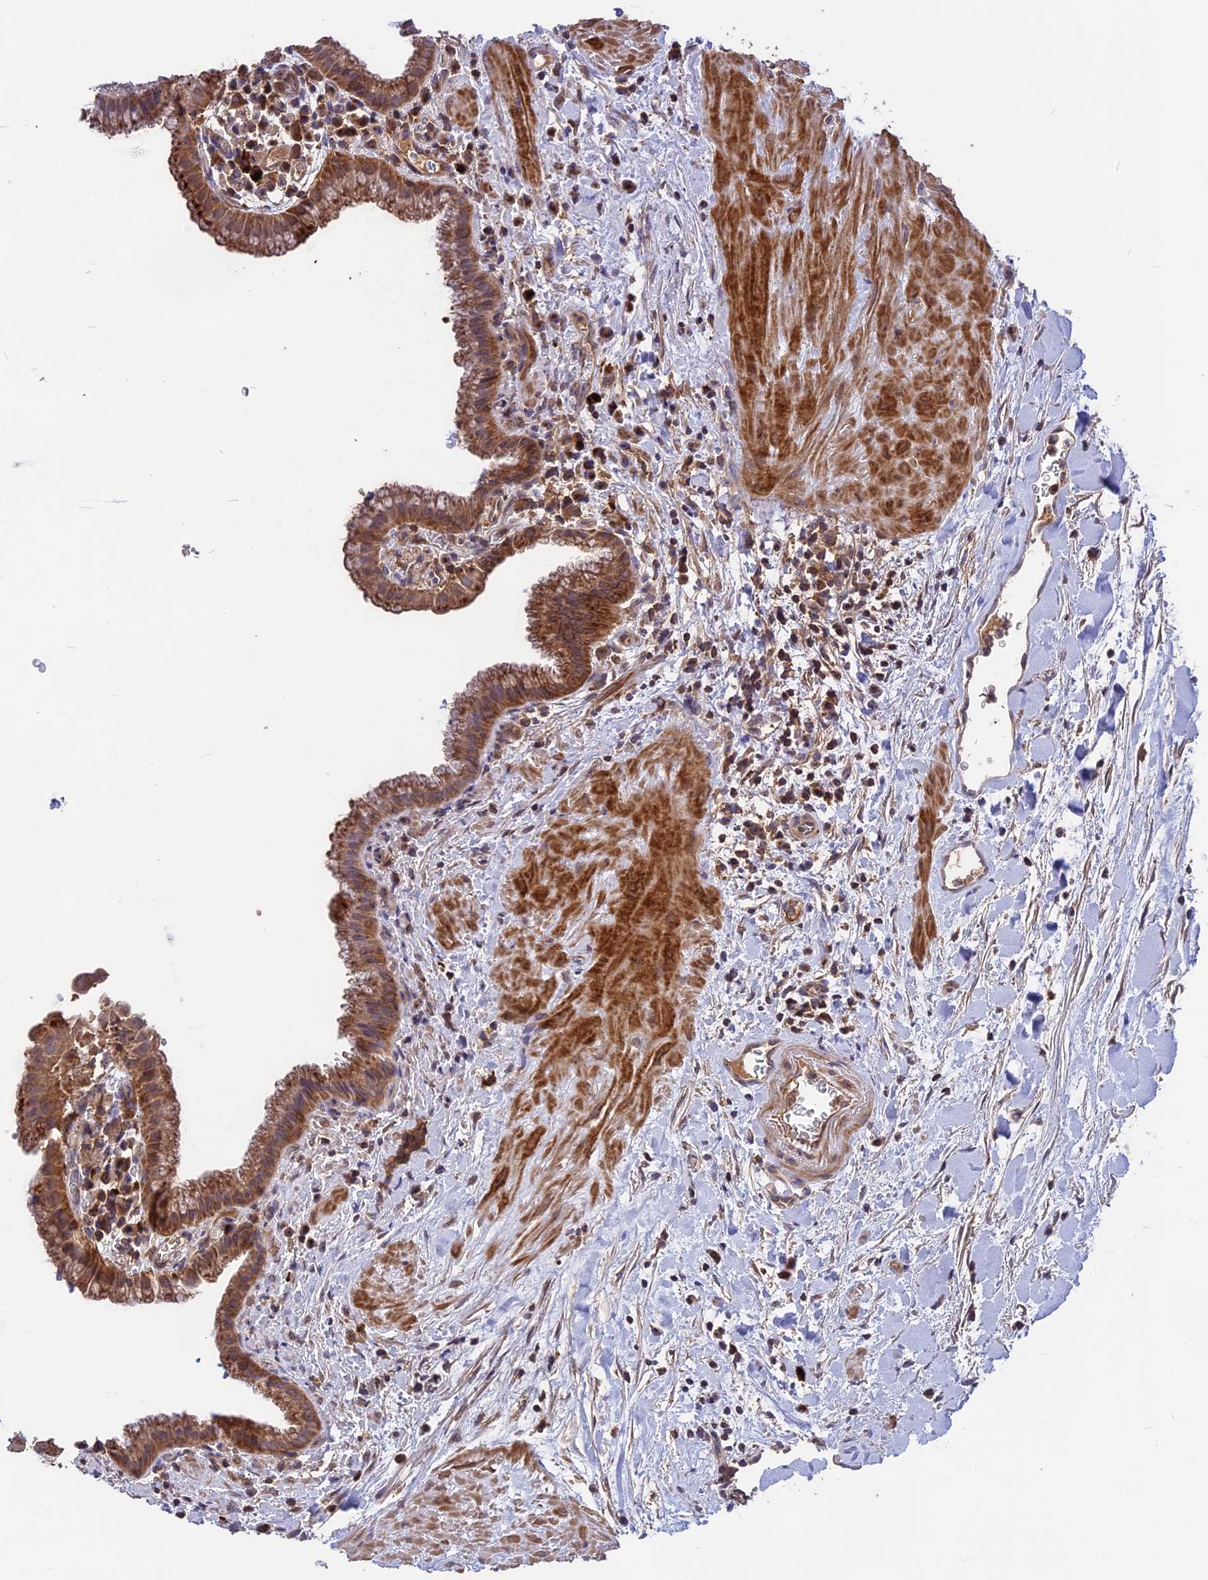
{"staining": {"intensity": "moderate", "quantity": ">75%", "location": "cytoplasmic/membranous"}, "tissue": "gallbladder", "cell_type": "Glandular cells", "image_type": "normal", "snomed": [{"axis": "morphology", "description": "Normal tissue, NOS"}, {"axis": "topography", "description": "Gallbladder"}], "caption": "Immunohistochemistry (IHC) photomicrograph of unremarkable human gallbladder stained for a protein (brown), which reveals medium levels of moderate cytoplasmic/membranous staining in about >75% of glandular cells.", "gene": "NUDT8", "patient": {"sex": "male", "age": 78}}